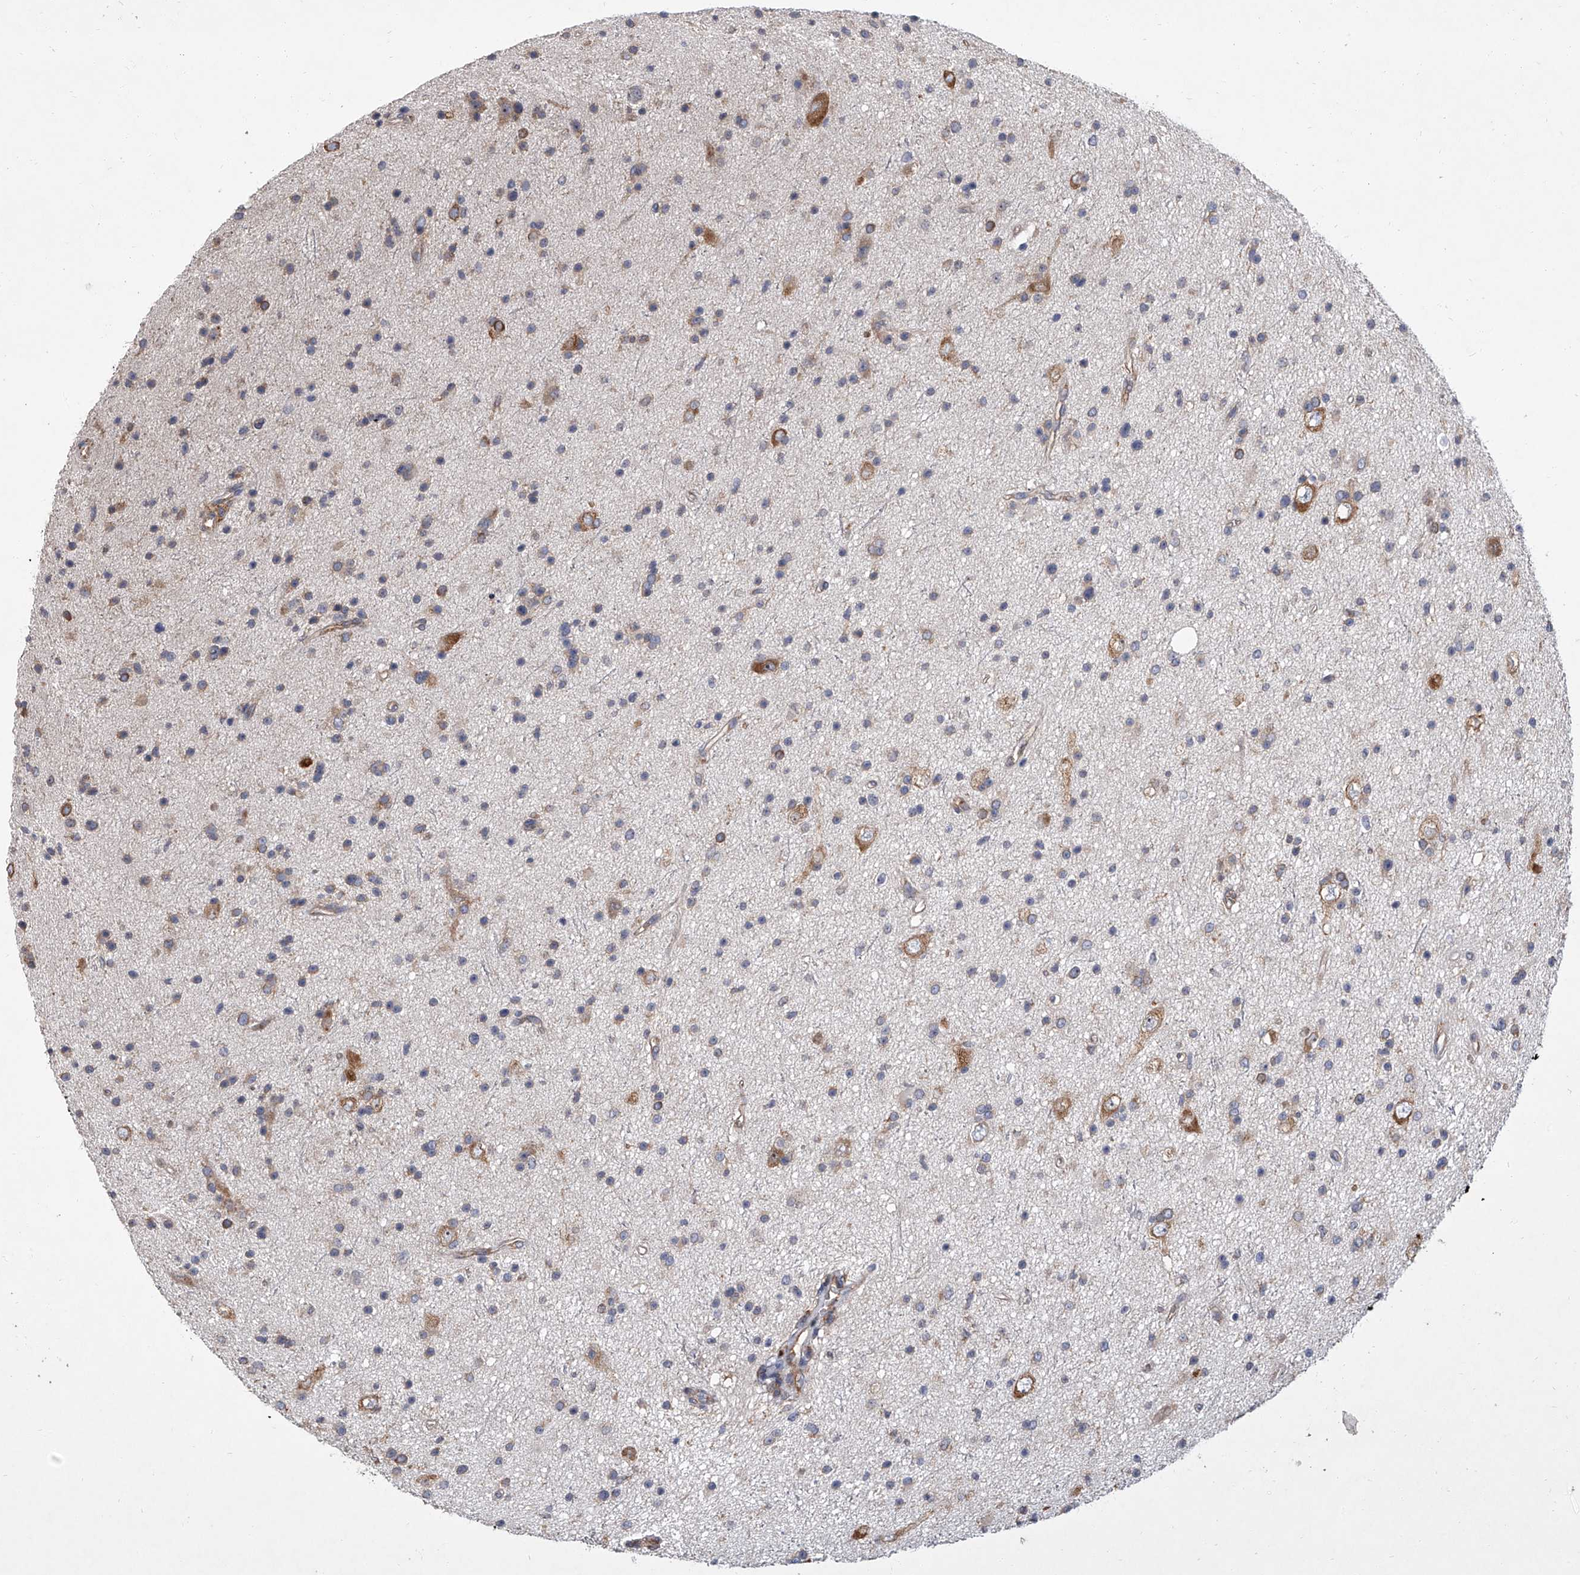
{"staining": {"intensity": "moderate", "quantity": "<25%", "location": "cytoplasmic/membranous"}, "tissue": "glioma", "cell_type": "Tumor cells", "image_type": "cancer", "snomed": [{"axis": "morphology", "description": "Glioma, malignant, Low grade"}, {"axis": "topography", "description": "Cerebral cortex"}], "caption": "Brown immunohistochemical staining in glioma exhibits moderate cytoplasmic/membranous expression in approximately <25% of tumor cells. Nuclei are stained in blue.", "gene": "EIF2S2", "patient": {"sex": "female", "age": 39}}